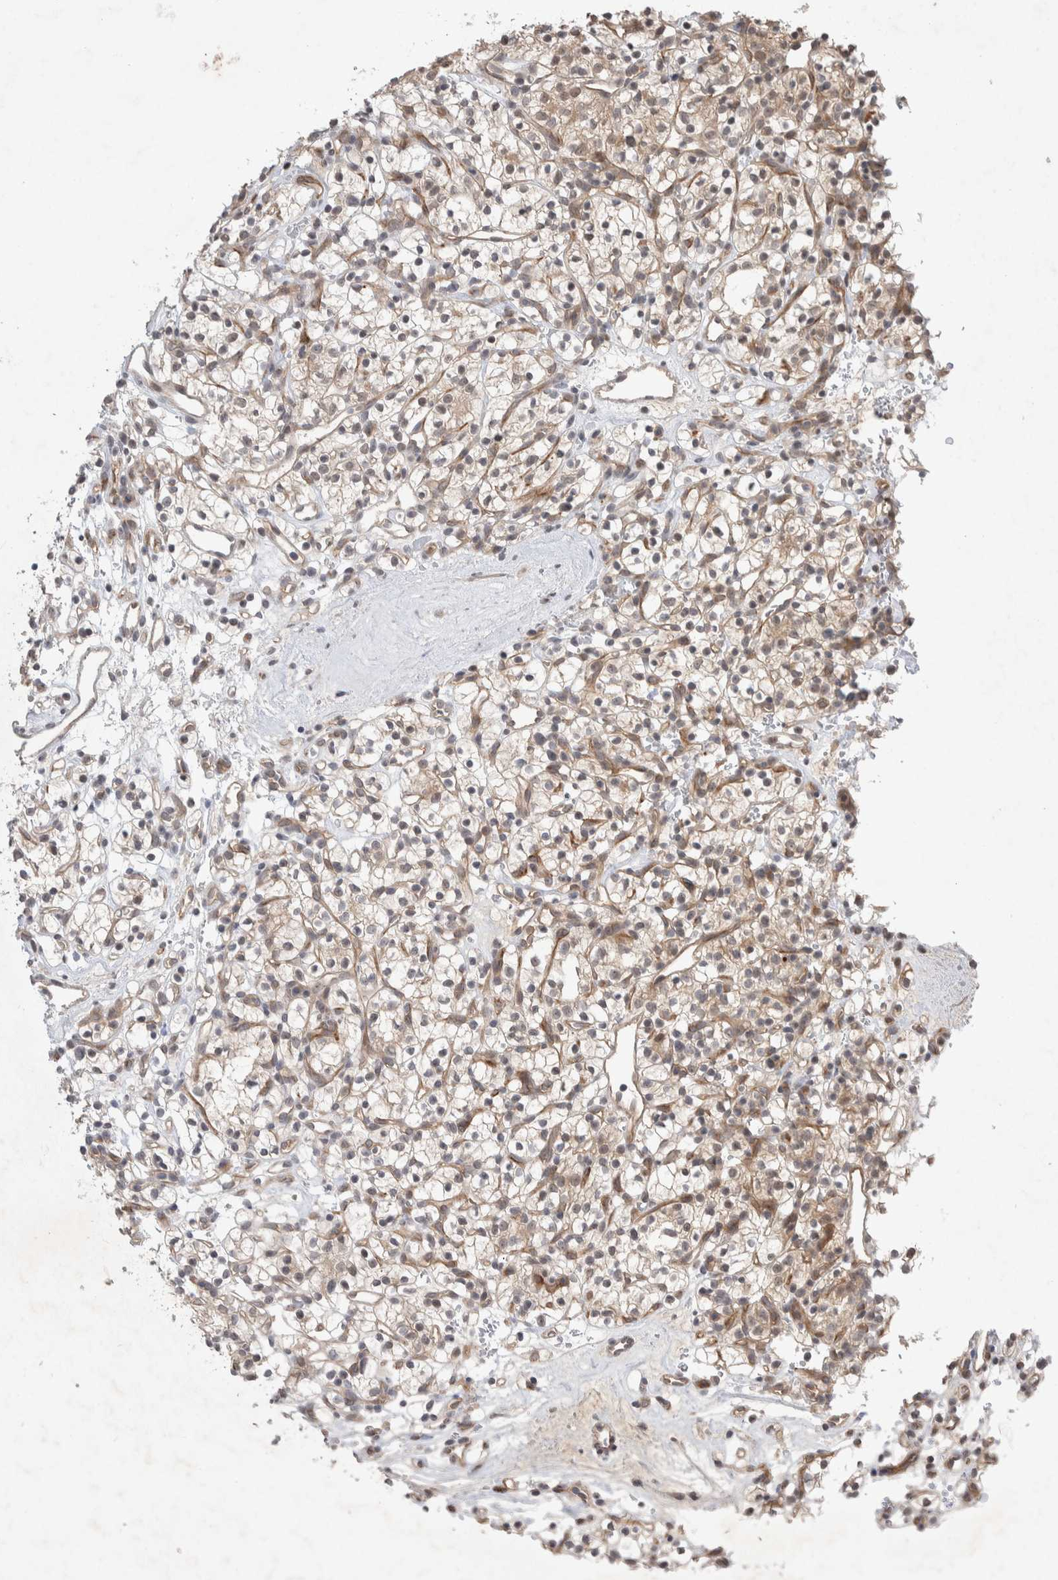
{"staining": {"intensity": "weak", "quantity": "<25%", "location": "cytoplasmic/membranous,nuclear"}, "tissue": "renal cancer", "cell_type": "Tumor cells", "image_type": "cancer", "snomed": [{"axis": "morphology", "description": "Adenocarcinoma, NOS"}, {"axis": "topography", "description": "Kidney"}], "caption": "There is no significant expression in tumor cells of adenocarcinoma (renal).", "gene": "ZNF704", "patient": {"sex": "female", "age": 57}}